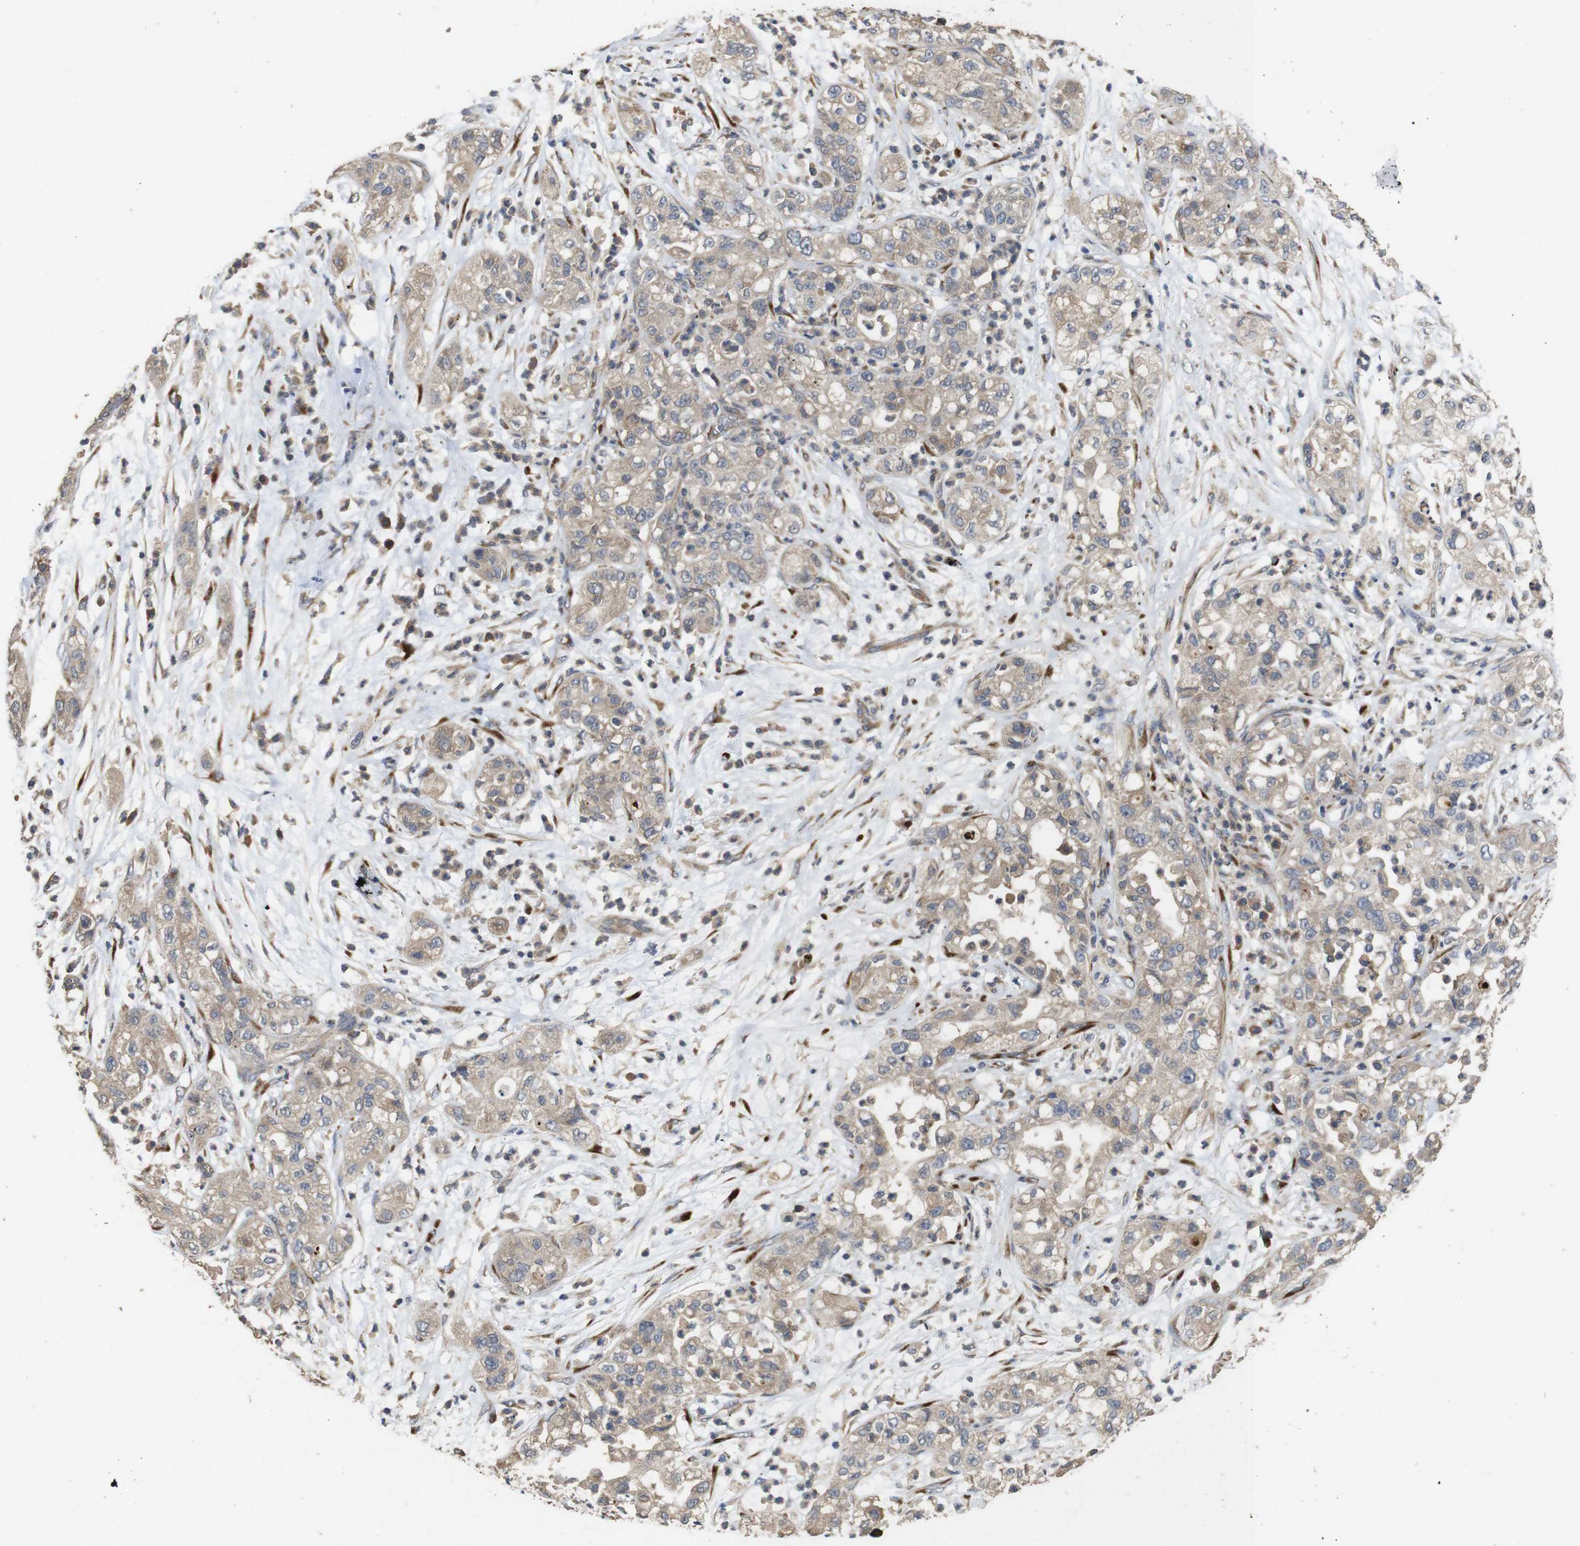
{"staining": {"intensity": "weak", "quantity": ">75%", "location": "cytoplasmic/membranous"}, "tissue": "pancreatic cancer", "cell_type": "Tumor cells", "image_type": "cancer", "snomed": [{"axis": "morphology", "description": "Adenocarcinoma, NOS"}, {"axis": "topography", "description": "Pancreas"}], "caption": "Protein expression analysis of human adenocarcinoma (pancreatic) reveals weak cytoplasmic/membranous staining in approximately >75% of tumor cells. (brown staining indicates protein expression, while blue staining denotes nuclei).", "gene": "ARHGAP24", "patient": {"sex": "female", "age": 78}}